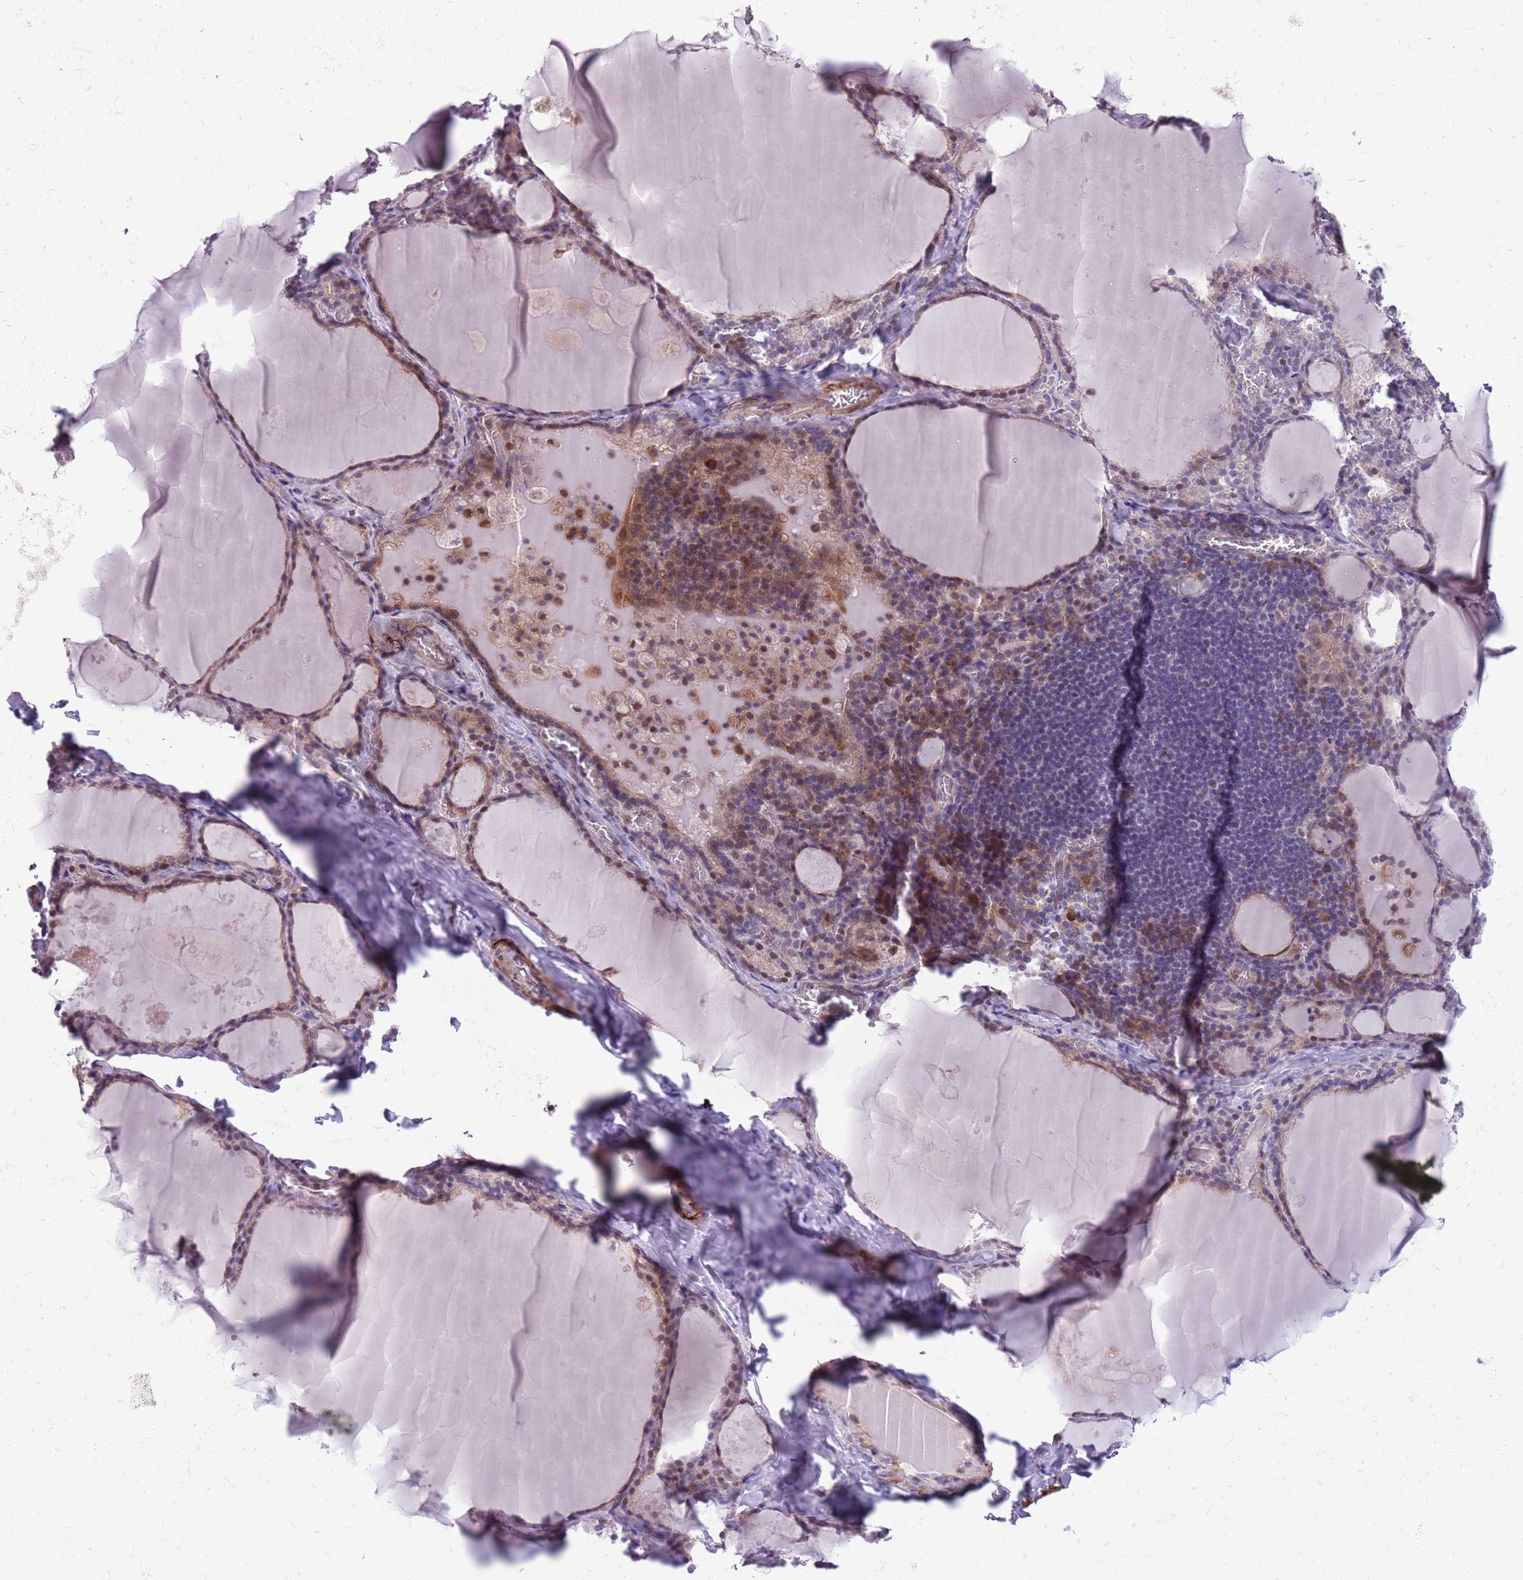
{"staining": {"intensity": "moderate", "quantity": "<25%", "location": "nuclear"}, "tissue": "thyroid gland", "cell_type": "Glandular cells", "image_type": "normal", "snomed": [{"axis": "morphology", "description": "Normal tissue, NOS"}, {"axis": "topography", "description": "Thyroid gland"}], "caption": "Immunohistochemical staining of benign human thyroid gland demonstrates <25% levels of moderate nuclear protein staining in about <25% of glandular cells.", "gene": "JAML", "patient": {"sex": "male", "age": 56}}